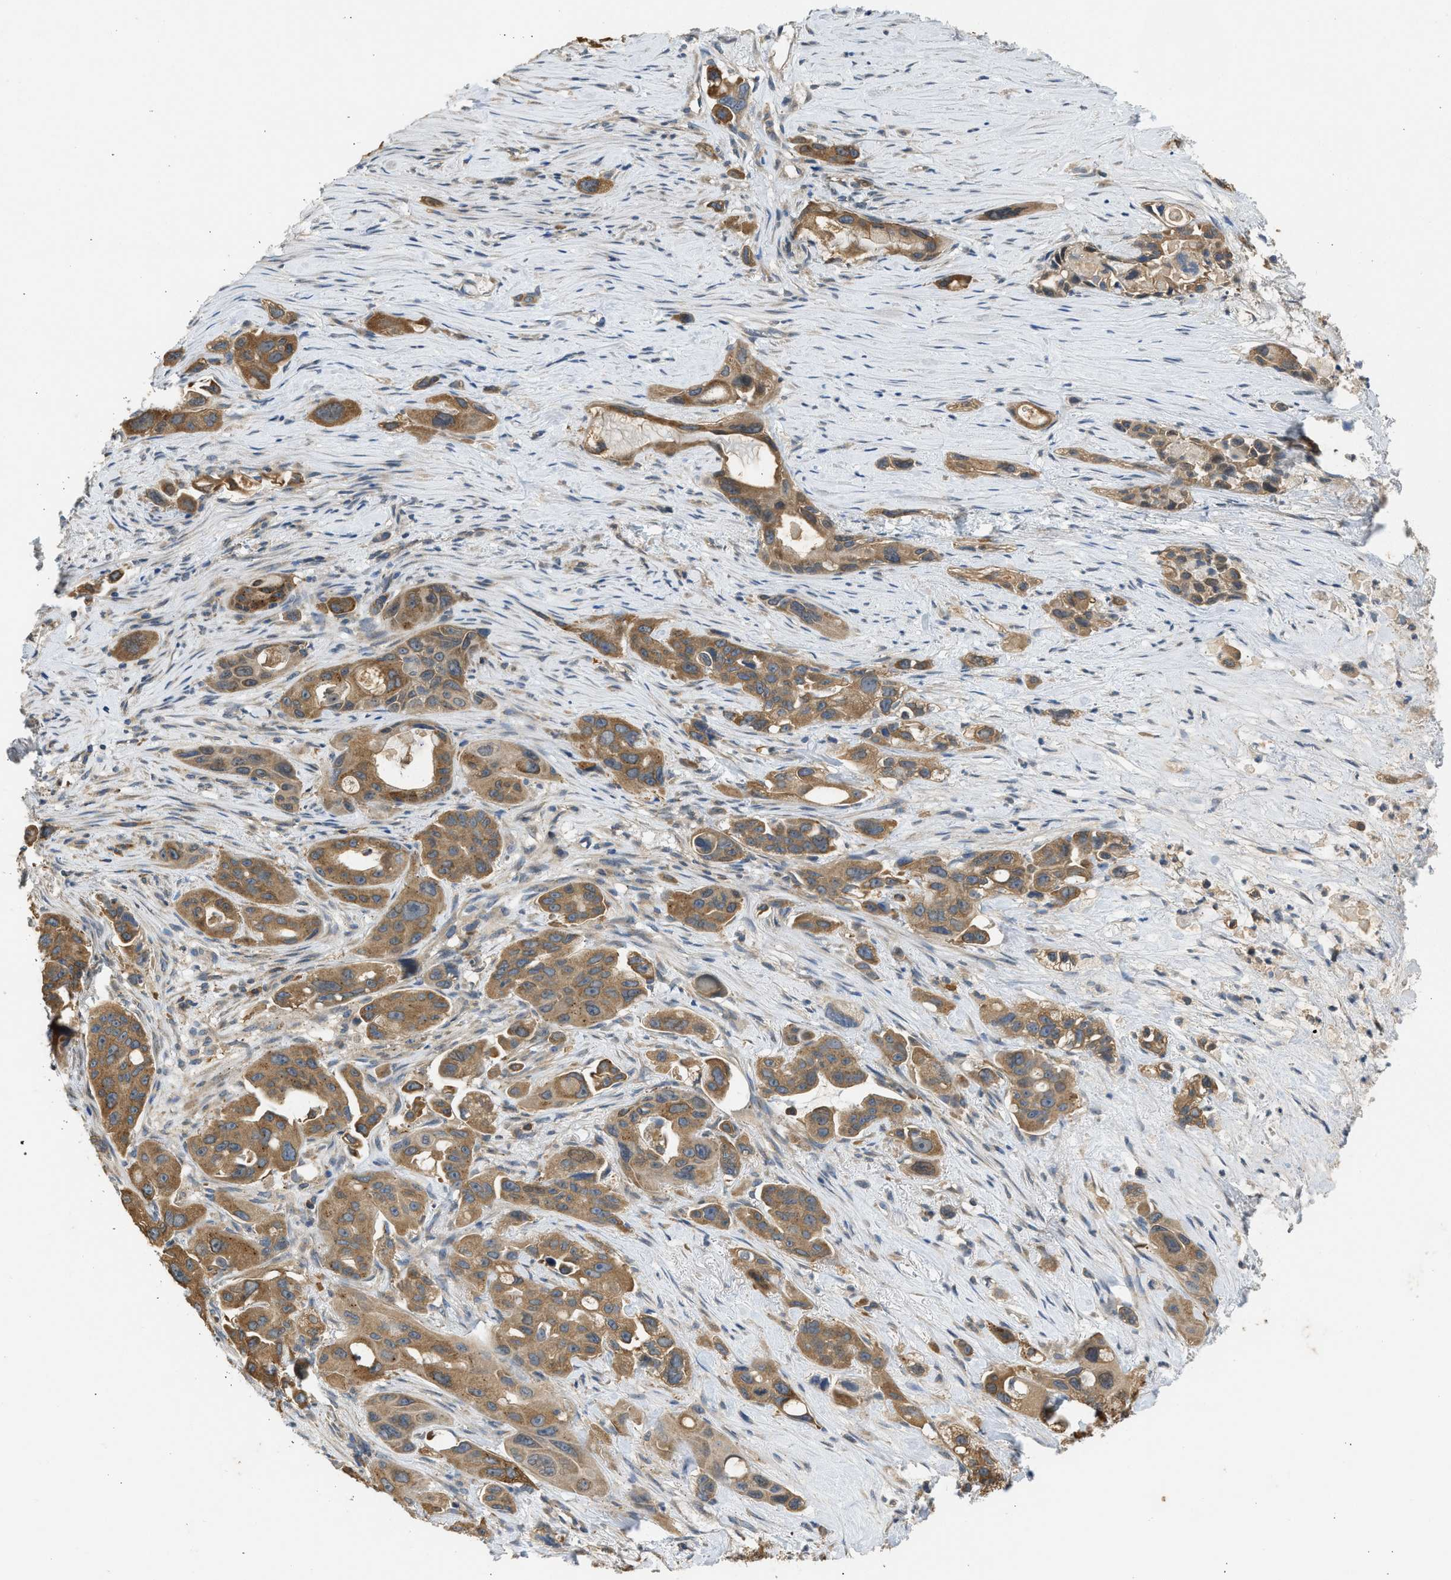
{"staining": {"intensity": "moderate", "quantity": ">75%", "location": "cytoplasmic/membranous"}, "tissue": "pancreatic cancer", "cell_type": "Tumor cells", "image_type": "cancer", "snomed": [{"axis": "morphology", "description": "Adenocarcinoma, NOS"}, {"axis": "topography", "description": "Pancreas"}], "caption": "Human pancreatic adenocarcinoma stained with a protein marker exhibits moderate staining in tumor cells.", "gene": "CYP1A1", "patient": {"sex": "male", "age": 53}}